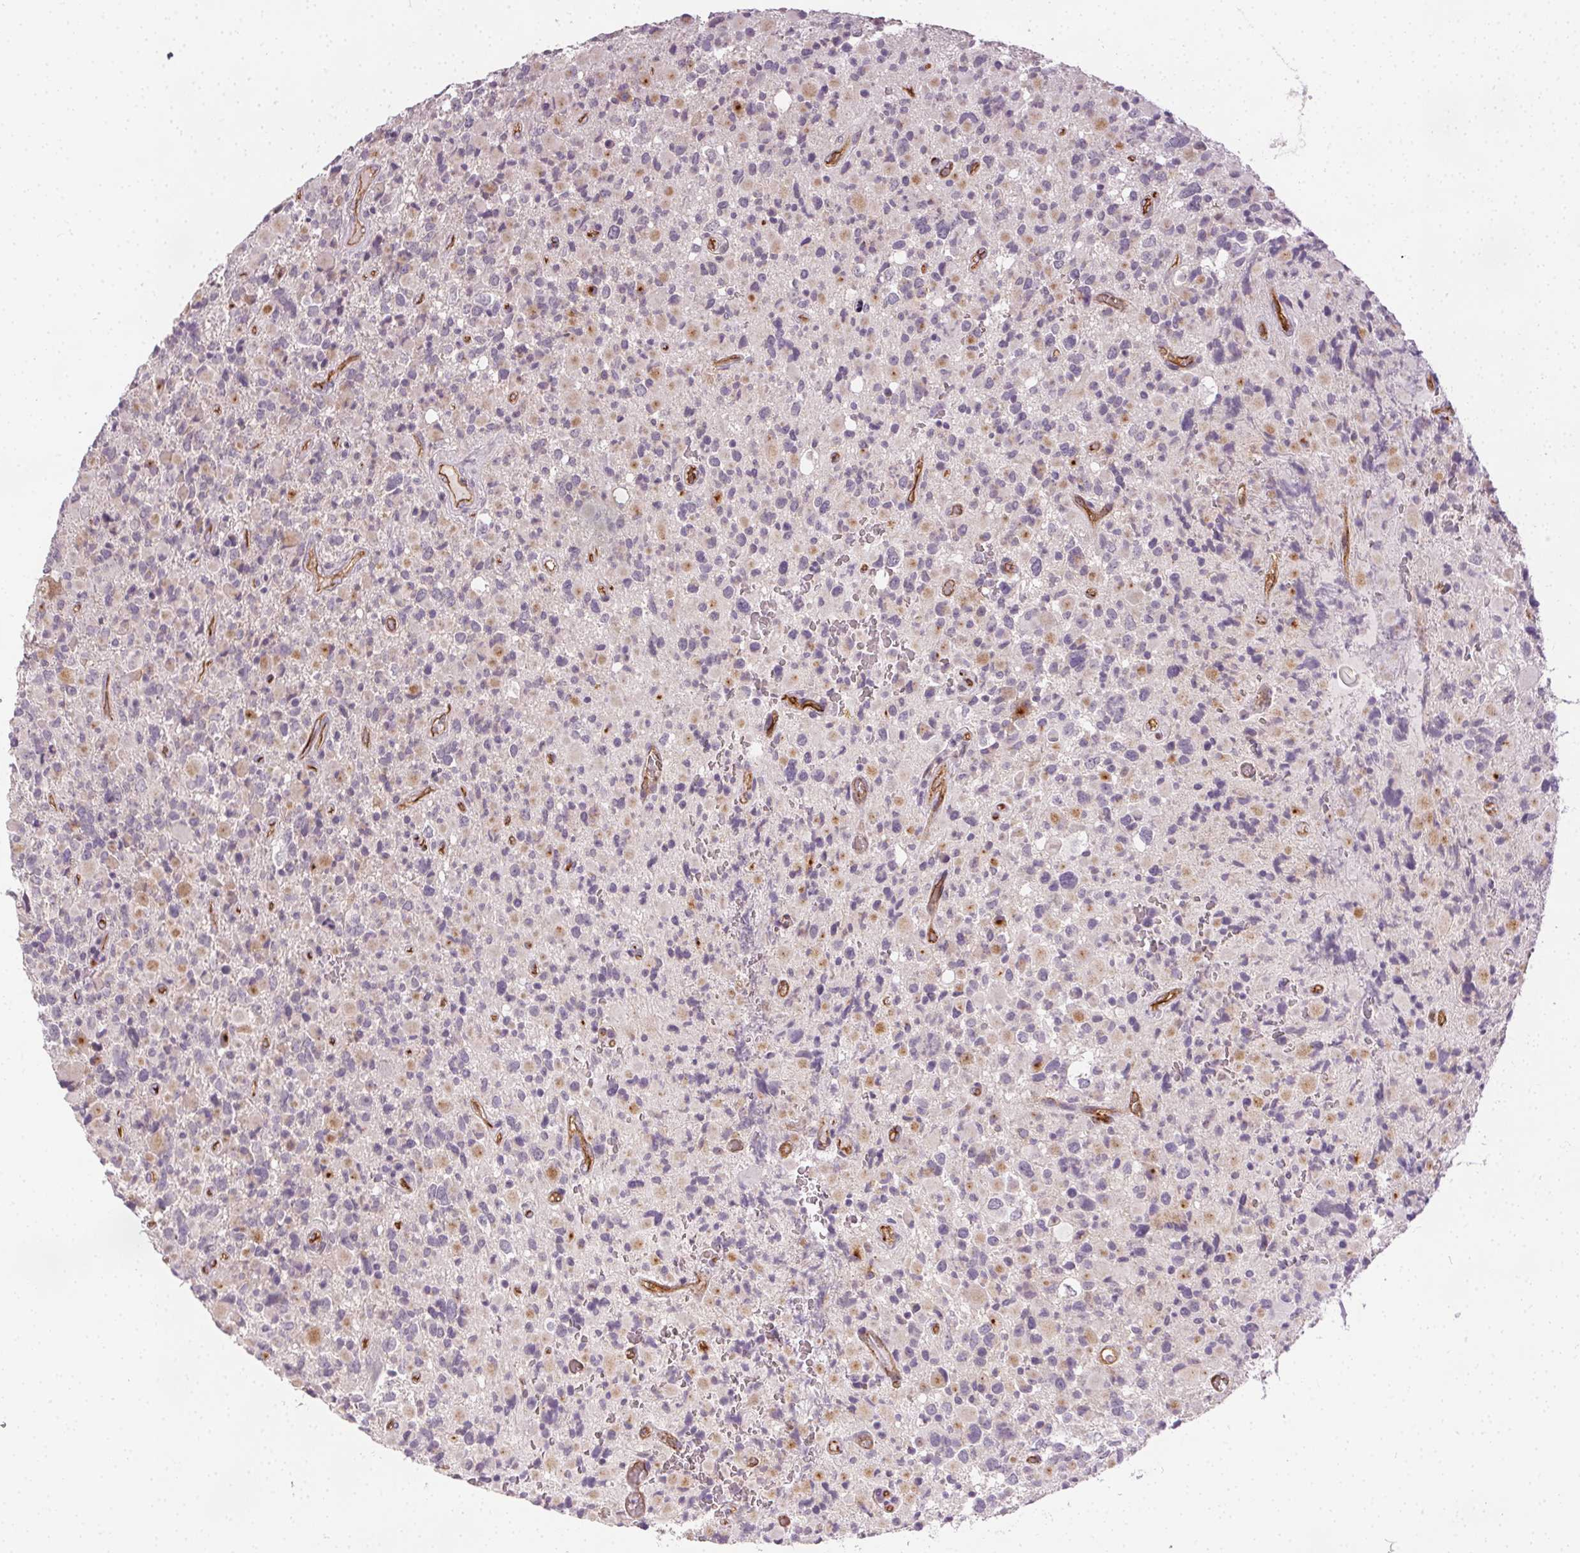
{"staining": {"intensity": "moderate", "quantity": "<25%", "location": "cytoplasmic/membranous"}, "tissue": "glioma", "cell_type": "Tumor cells", "image_type": "cancer", "snomed": [{"axis": "morphology", "description": "Glioma, malignant, High grade"}, {"axis": "topography", "description": "Brain"}], "caption": "The histopathology image displays a brown stain indicating the presence of a protein in the cytoplasmic/membranous of tumor cells in malignant high-grade glioma. The staining is performed using DAB (3,3'-diaminobenzidine) brown chromogen to label protein expression. The nuclei are counter-stained blue using hematoxylin.", "gene": "PODXL", "patient": {"sex": "female", "age": 40}}